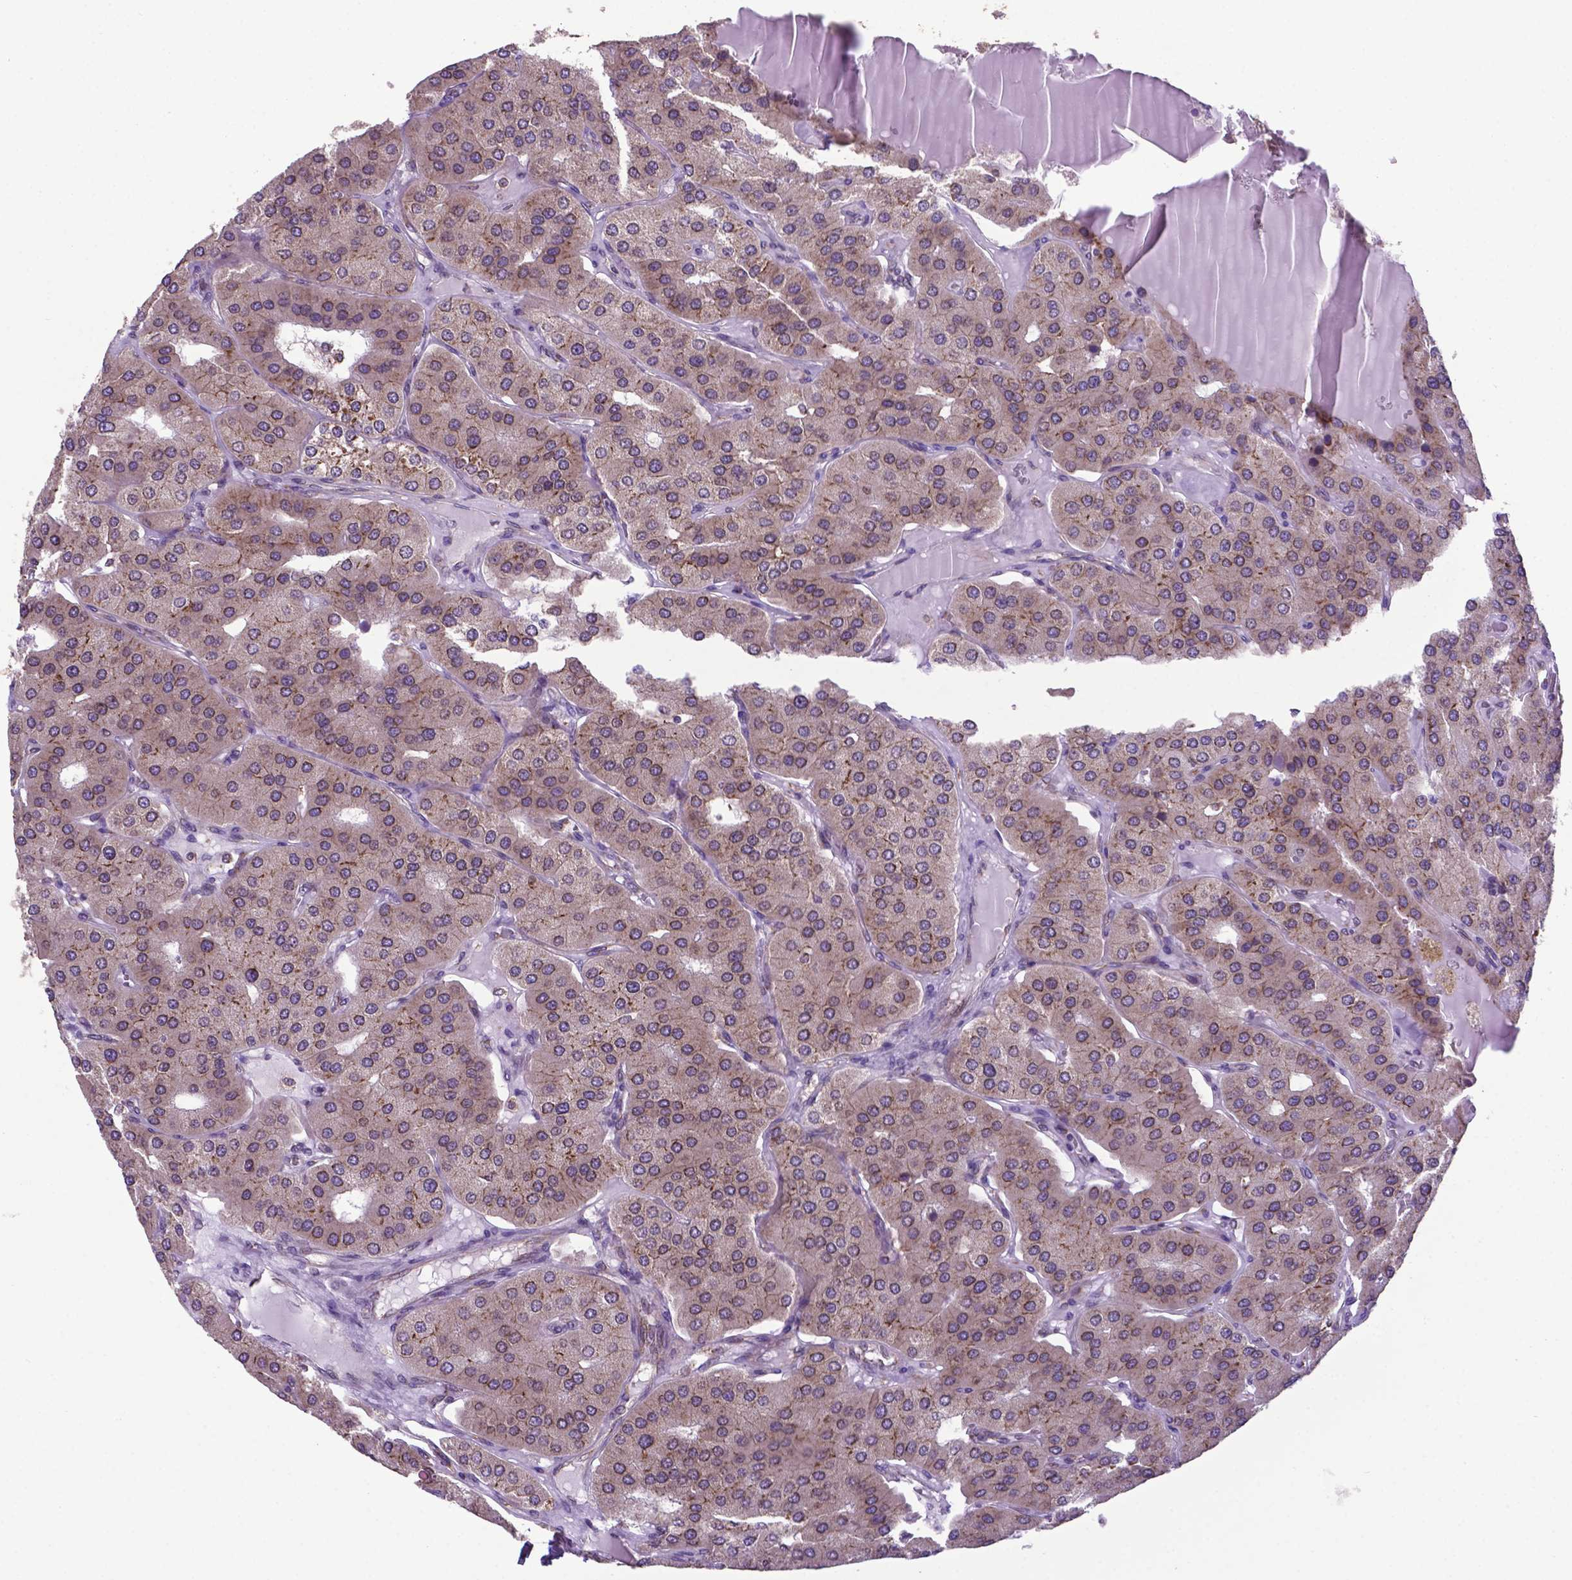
{"staining": {"intensity": "weak", "quantity": "<25%", "location": "cytoplasmic/membranous"}, "tissue": "parathyroid gland", "cell_type": "Glandular cells", "image_type": "normal", "snomed": [{"axis": "morphology", "description": "Normal tissue, NOS"}, {"axis": "morphology", "description": "Adenoma, NOS"}, {"axis": "topography", "description": "Parathyroid gland"}], "caption": "This is an IHC histopathology image of benign human parathyroid gland. There is no staining in glandular cells.", "gene": "ENSG00000269590", "patient": {"sex": "female", "age": 86}}